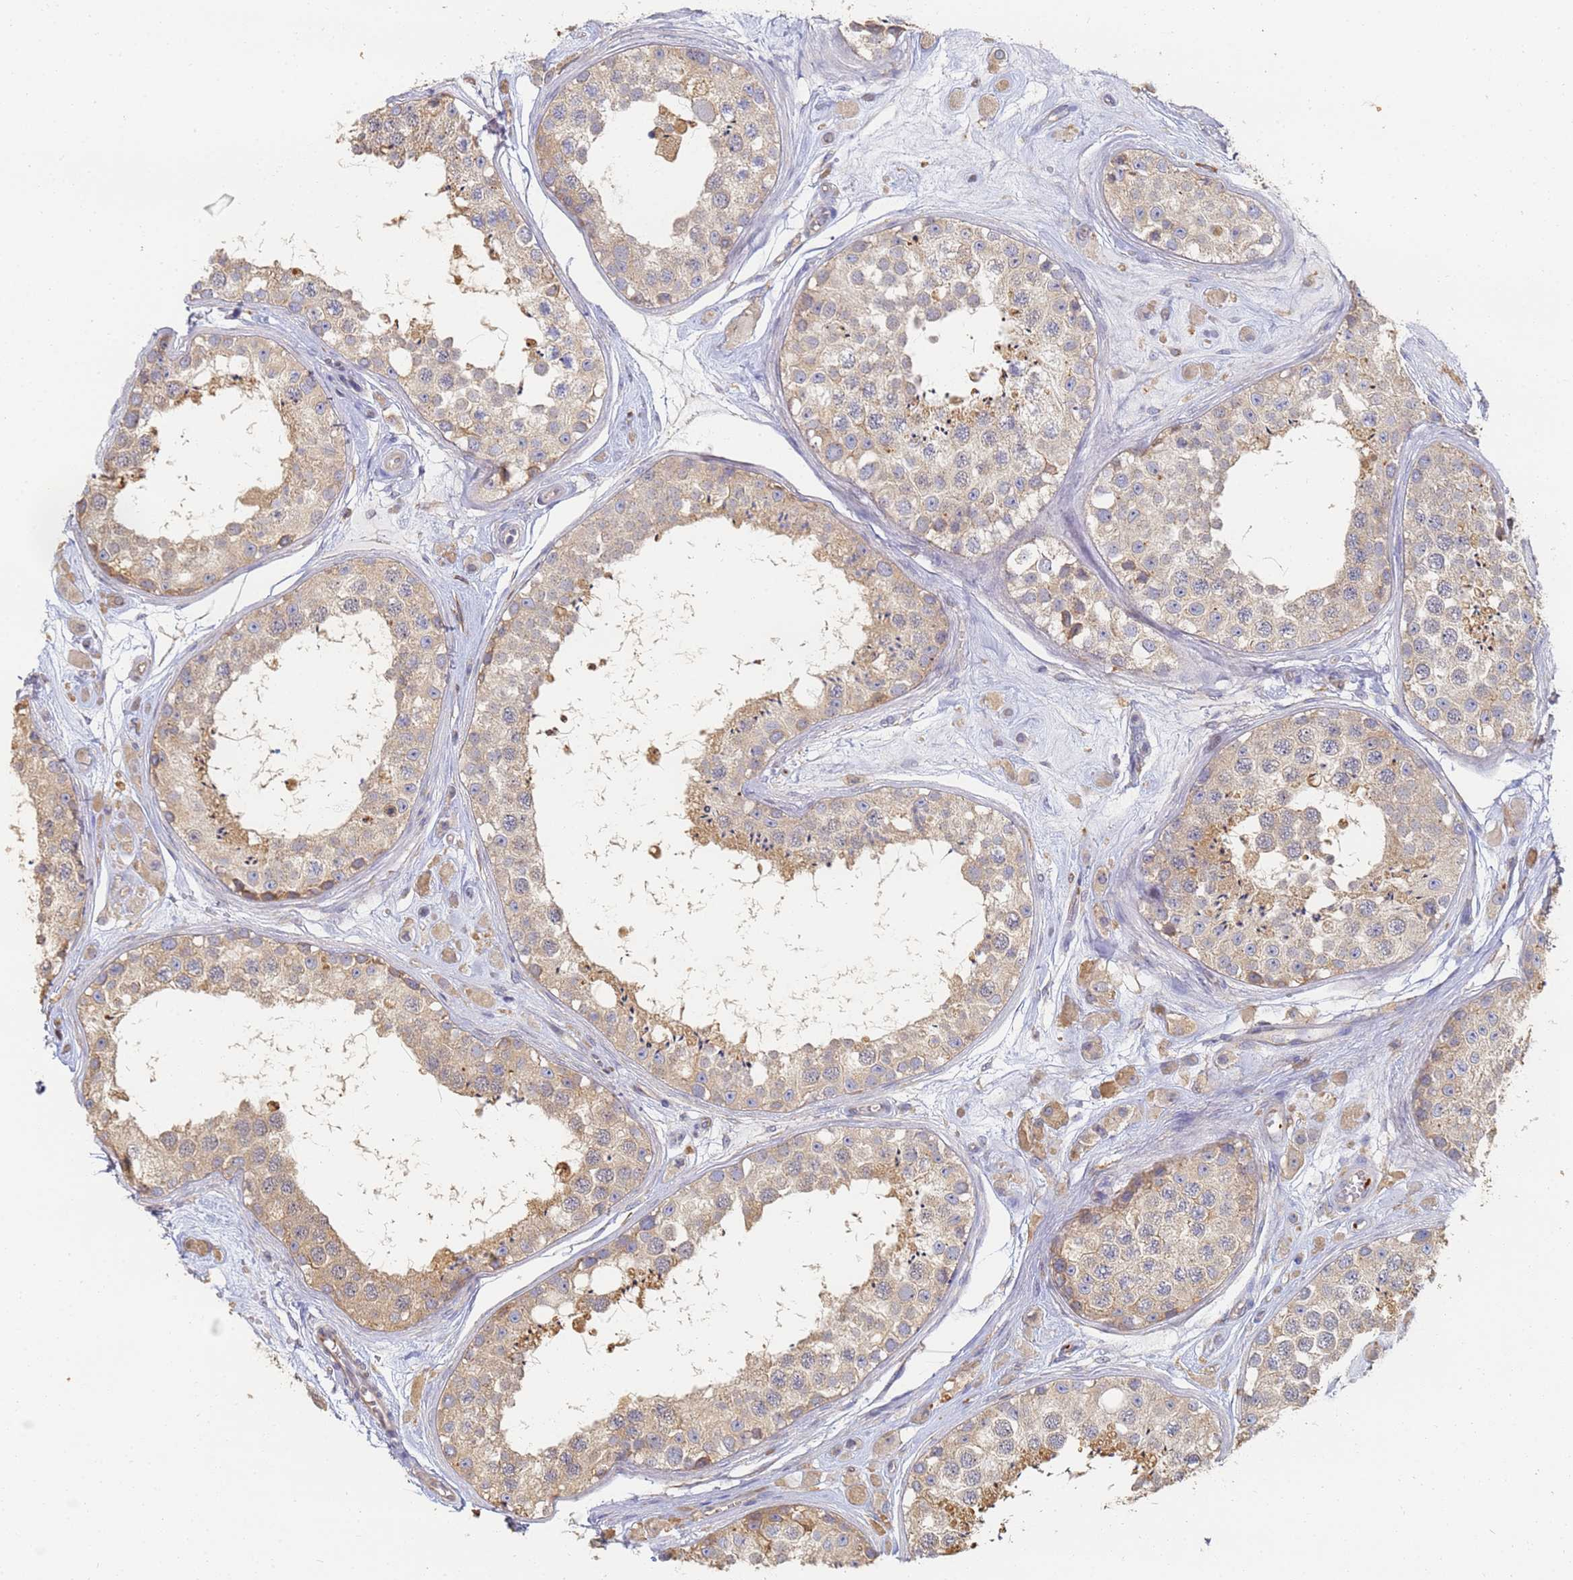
{"staining": {"intensity": "weak", "quantity": ">75%", "location": "cytoplasmic/membranous"}, "tissue": "testis", "cell_type": "Cells in seminiferous ducts", "image_type": "normal", "snomed": [{"axis": "morphology", "description": "Normal tissue, NOS"}, {"axis": "topography", "description": "Testis"}], "caption": "IHC micrograph of benign testis: human testis stained using IHC displays low levels of weak protein expression localized specifically in the cytoplasmic/membranous of cells in seminiferous ducts, appearing as a cytoplasmic/membranous brown color.", "gene": "BIN2", "patient": {"sex": "male", "age": 25}}